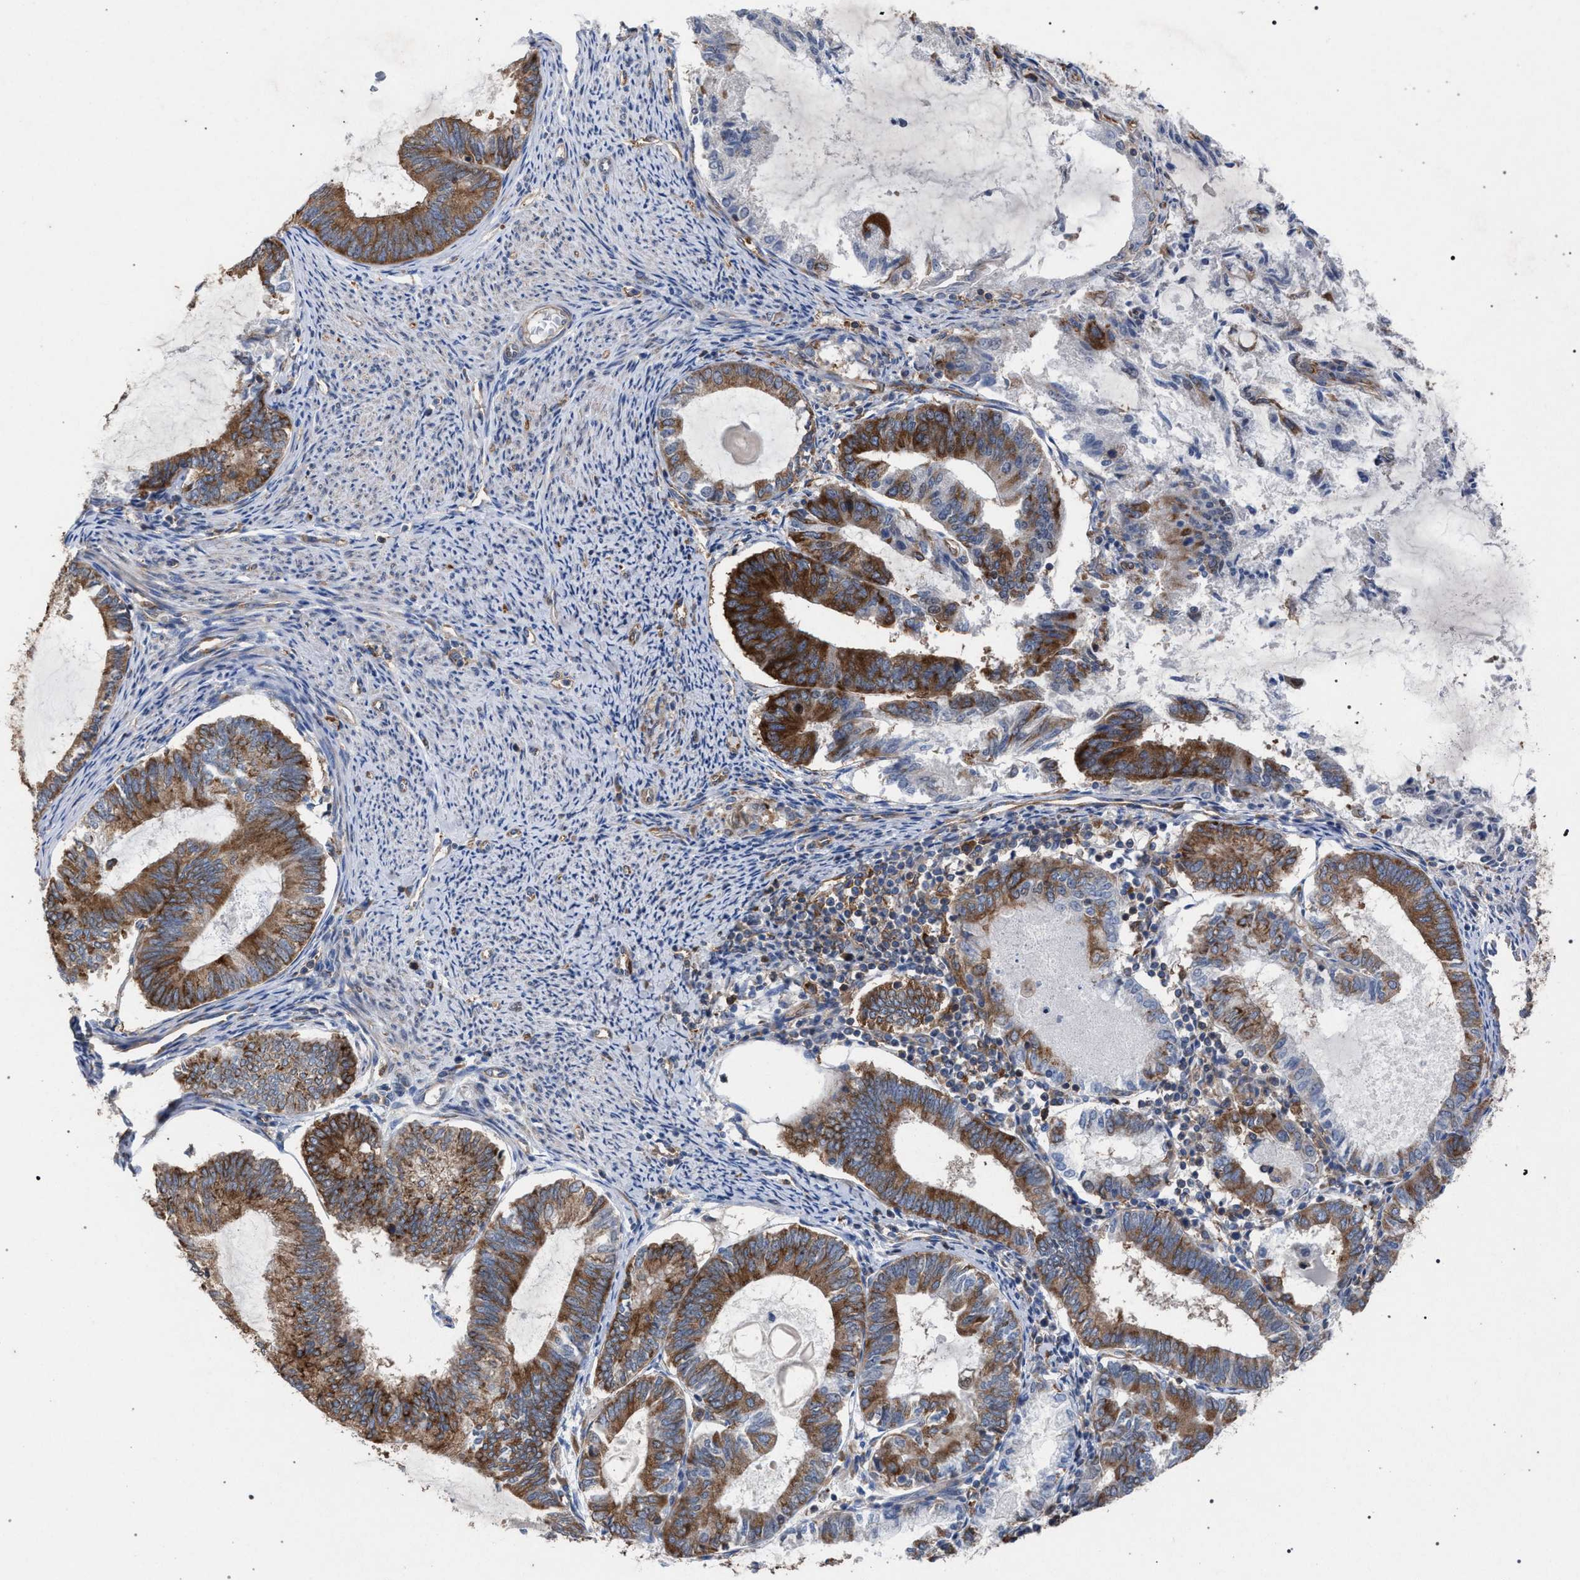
{"staining": {"intensity": "strong", "quantity": ">75%", "location": "cytoplasmic/membranous"}, "tissue": "endometrial cancer", "cell_type": "Tumor cells", "image_type": "cancer", "snomed": [{"axis": "morphology", "description": "Adenocarcinoma, NOS"}, {"axis": "topography", "description": "Endometrium"}], "caption": "Immunohistochemistry photomicrograph of human adenocarcinoma (endometrial) stained for a protein (brown), which exhibits high levels of strong cytoplasmic/membranous expression in approximately >75% of tumor cells.", "gene": "CDR2L", "patient": {"sex": "female", "age": 86}}